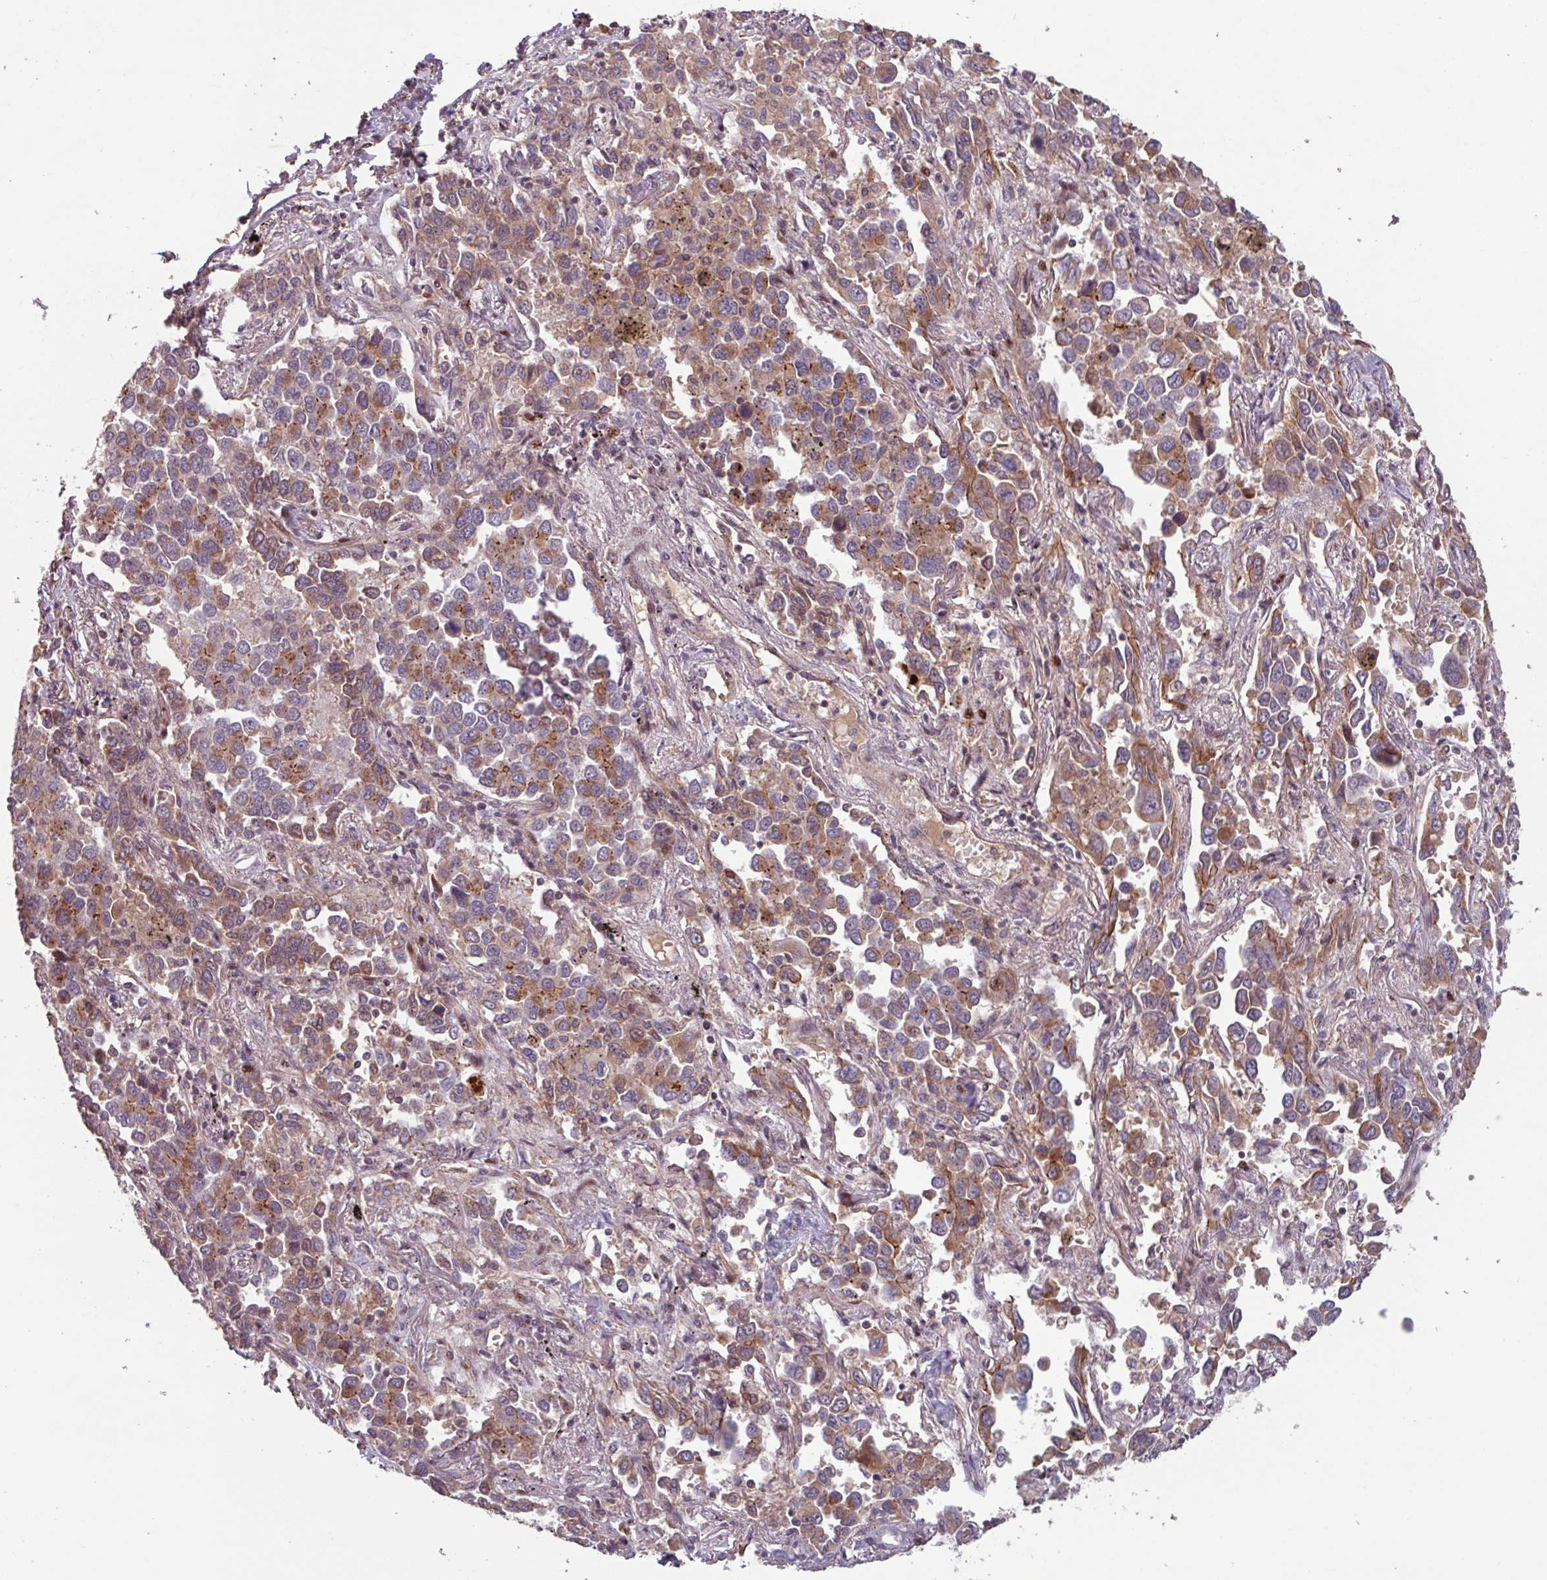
{"staining": {"intensity": "moderate", "quantity": ">75%", "location": "cytoplasmic/membranous"}, "tissue": "lung cancer", "cell_type": "Tumor cells", "image_type": "cancer", "snomed": [{"axis": "morphology", "description": "Adenocarcinoma, NOS"}, {"axis": "topography", "description": "Lung"}], "caption": "Immunohistochemistry (IHC) (DAB (3,3'-diaminobenzidine)) staining of human lung adenocarcinoma reveals moderate cytoplasmic/membranous protein staining in approximately >75% of tumor cells.", "gene": "TMEM88", "patient": {"sex": "male", "age": 67}}